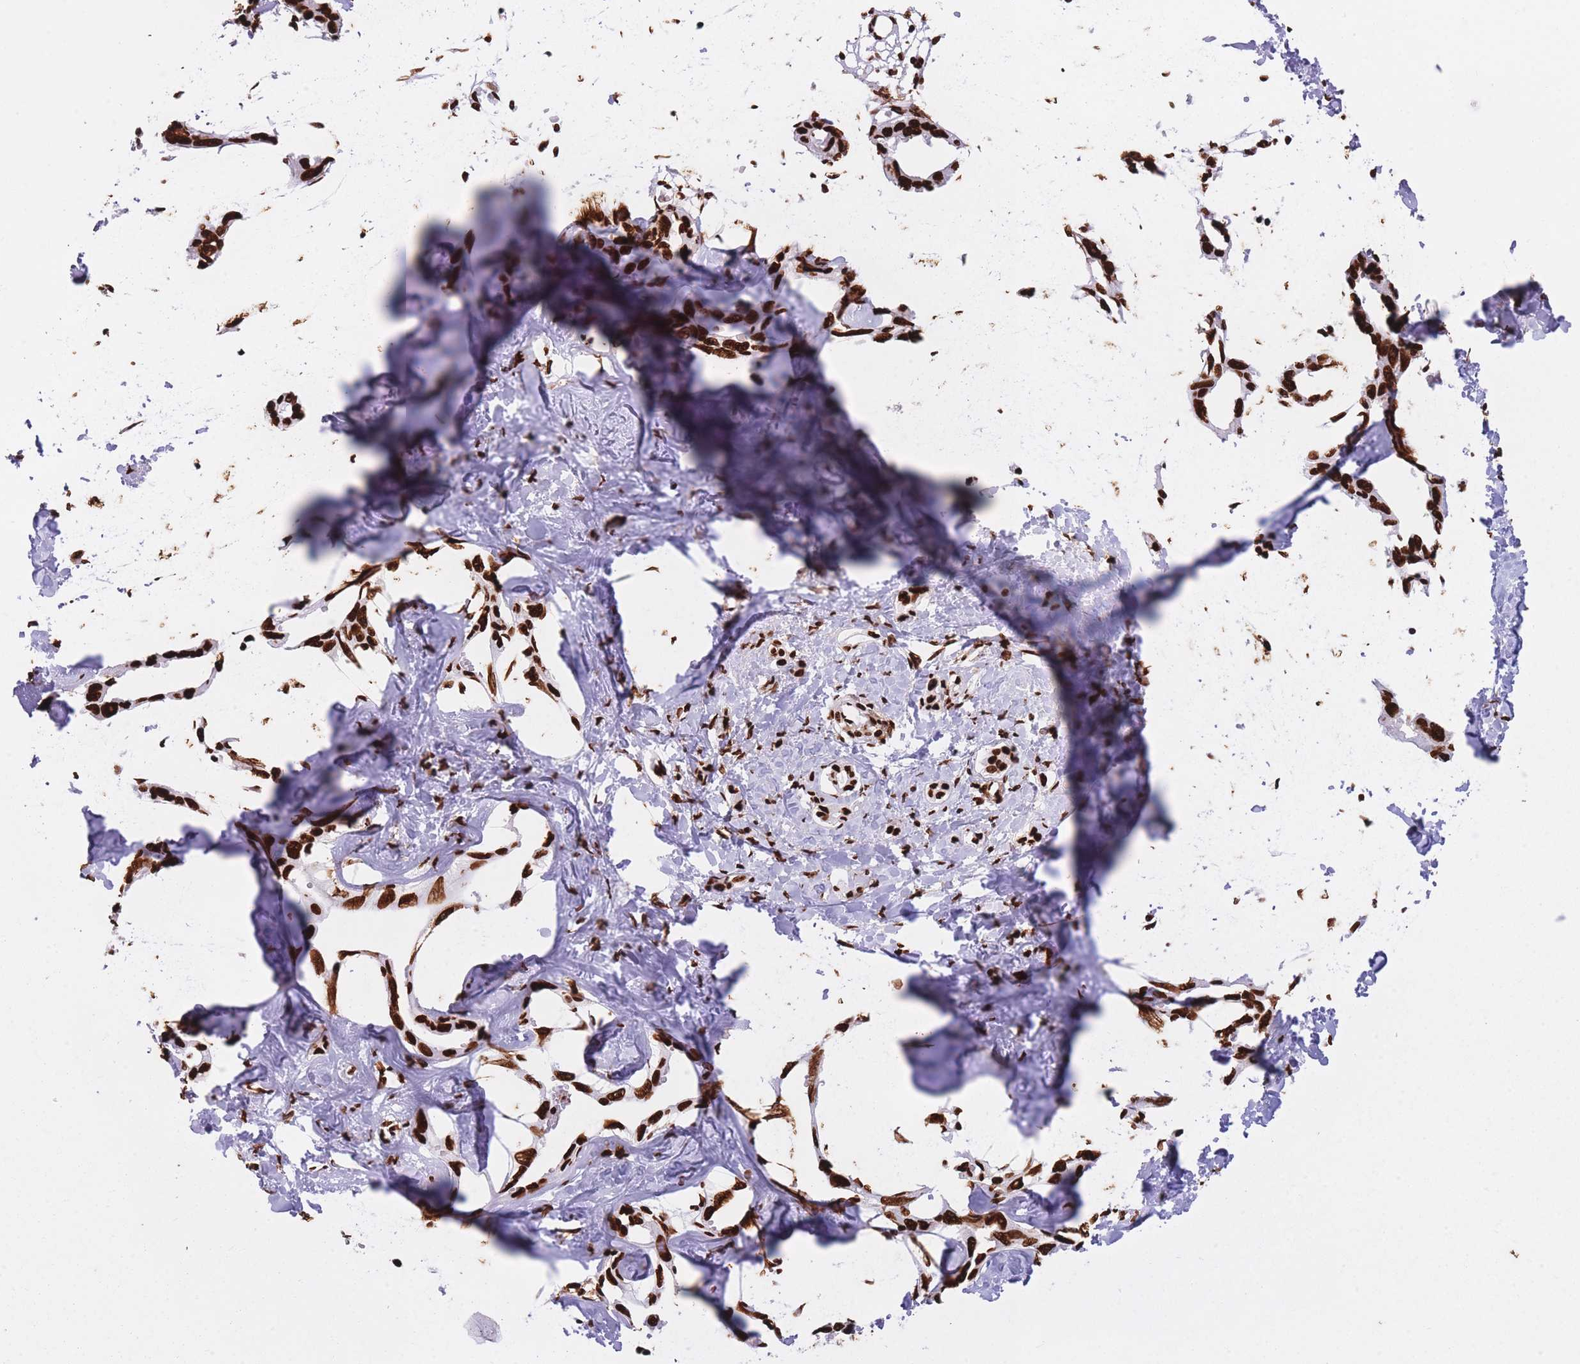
{"staining": {"intensity": "strong", "quantity": ">75%", "location": "nuclear"}, "tissue": "liver cancer", "cell_type": "Tumor cells", "image_type": "cancer", "snomed": [{"axis": "morphology", "description": "Cholangiocarcinoma"}, {"axis": "topography", "description": "Liver"}], "caption": "Protein expression analysis of human liver cholangiocarcinoma reveals strong nuclear positivity in approximately >75% of tumor cells. The protein is stained brown, and the nuclei are stained in blue (DAB (3,3'-diaminobenzidine) IHC with brightfield microscopy, high magnification).", "gene": "HNRNPUL1", "patient": {"sex": "male", "age": 59}}